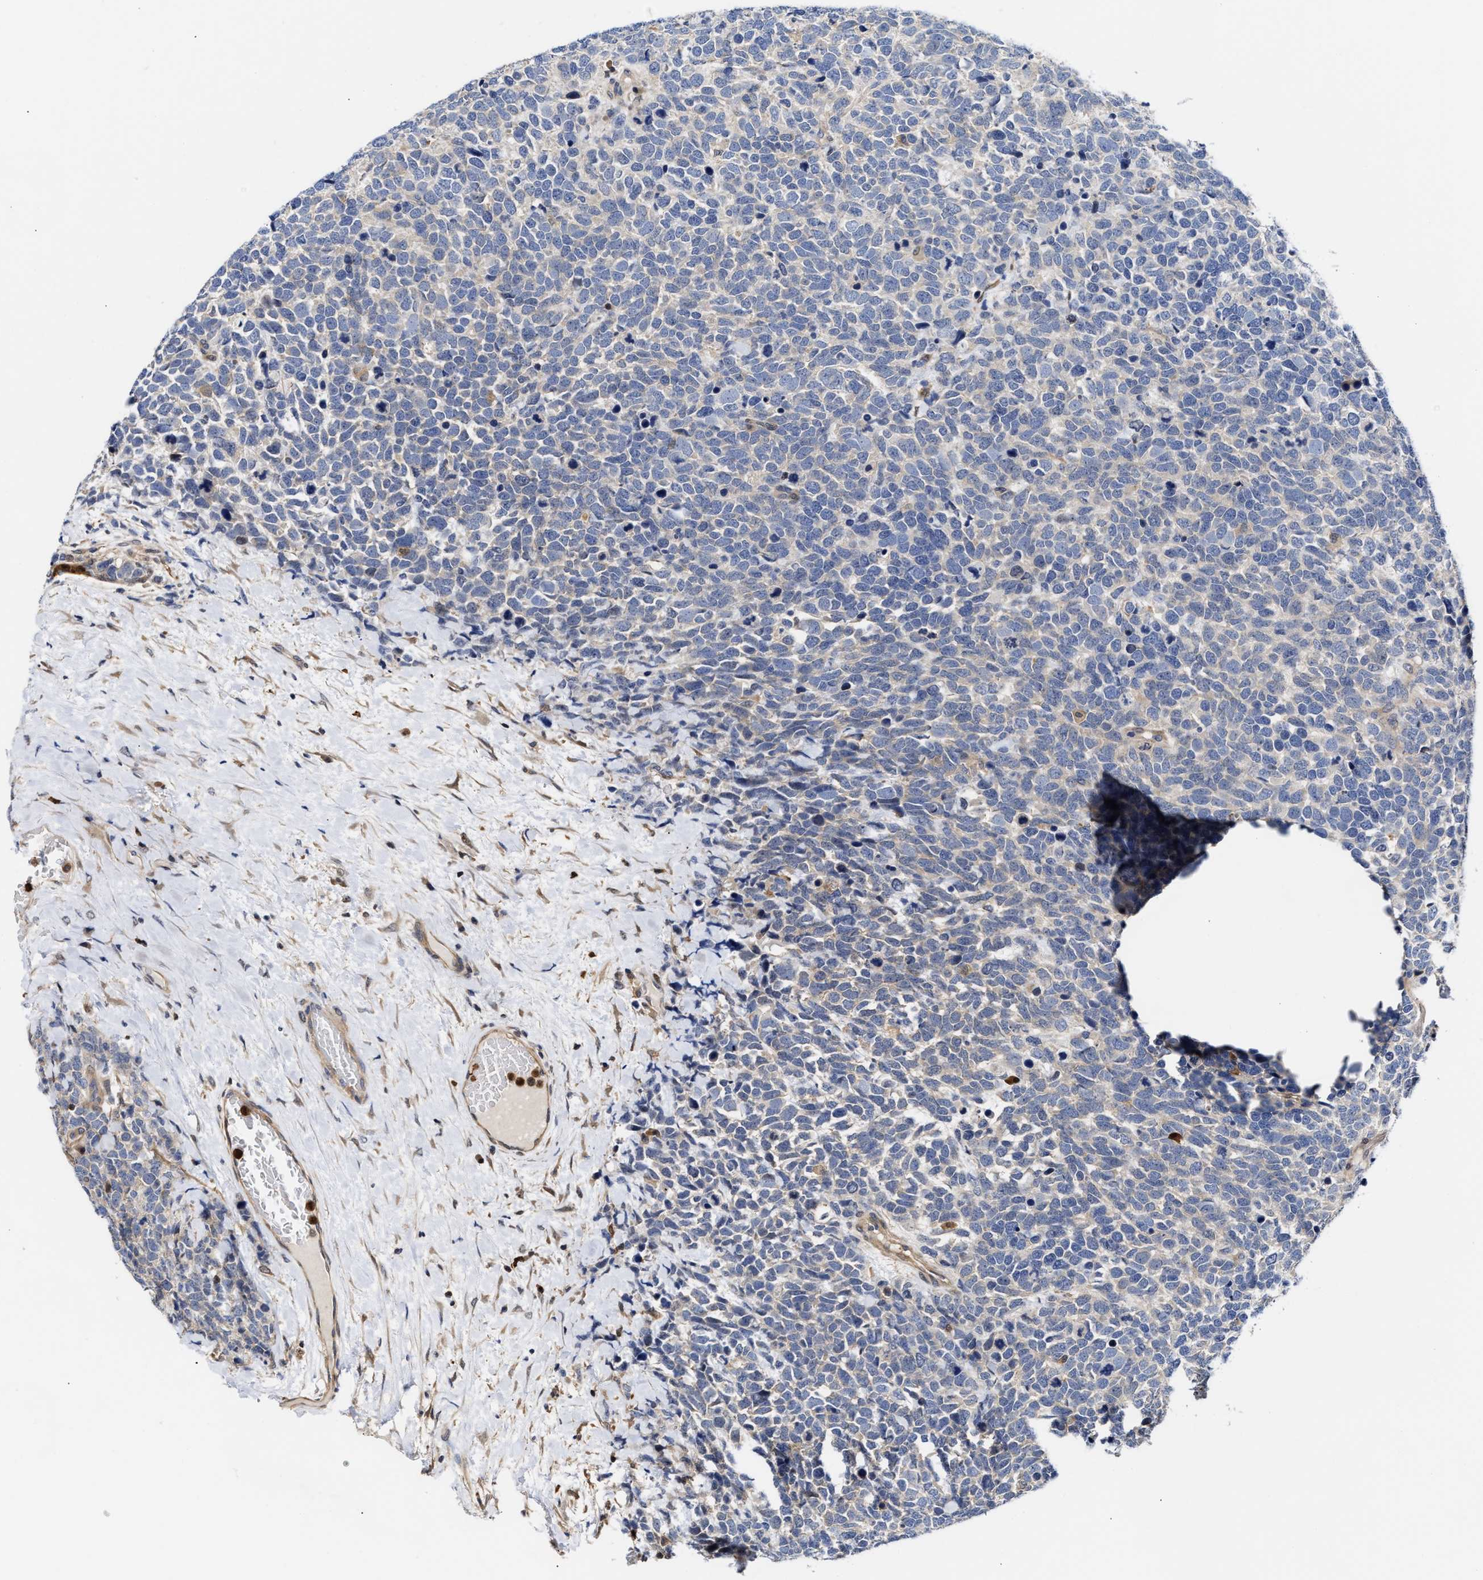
{"staining": {"intensity": "weak", "quantity": "25%-75%", "location": "cytoplasmic/membranous"}, "tissue": "urothelial cancer", "cell_type": "Tumor cells", "image_type": "cancer", "snomed": [{"axis": "morphology", "description": "Urothelial carcinoma, High grade"}, {"axis": "topography", "description": "Urinary bladder"}], "caption": "Immunohistochemical staining of high-grade urothelial carcinoma displays low levels of weak cytoplasmic/membranous expression in approximately 25%-75% of tumor cells.", "gene": "KLHDC1", "patient": {"sex": "female", "age": 82}}